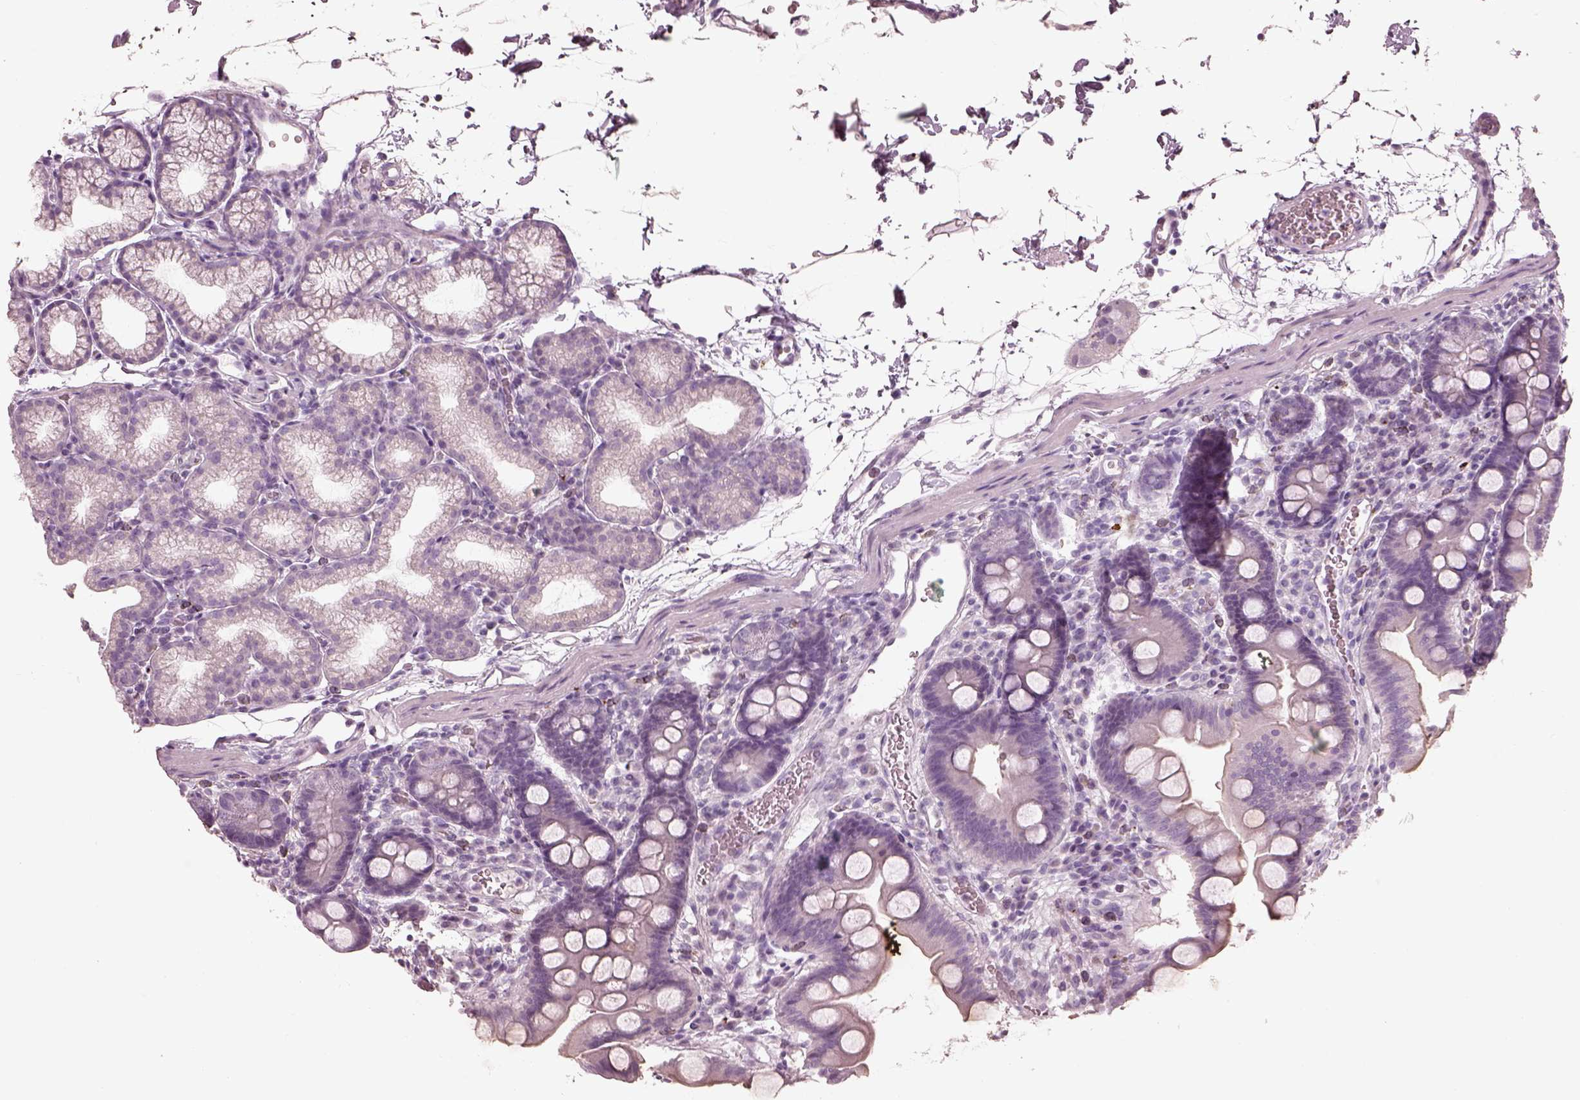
{"staining": {"intensity": "negative", "quantity": "none", "location": "none"}, "tissue": "duodenum", "cell_type": "Glandular cells", "image_type": "normal", "snomed": [{"axis": "morphology", "description": "Normal tissue, NOS"}, {"axis": "topography", "description": "Duodenum"}], "caption": "The IHC micrograph has no significant staining in glandular cells of duodenum.", "gene": "RSPH9", "patient": {"sex": "male", "age": 59}}